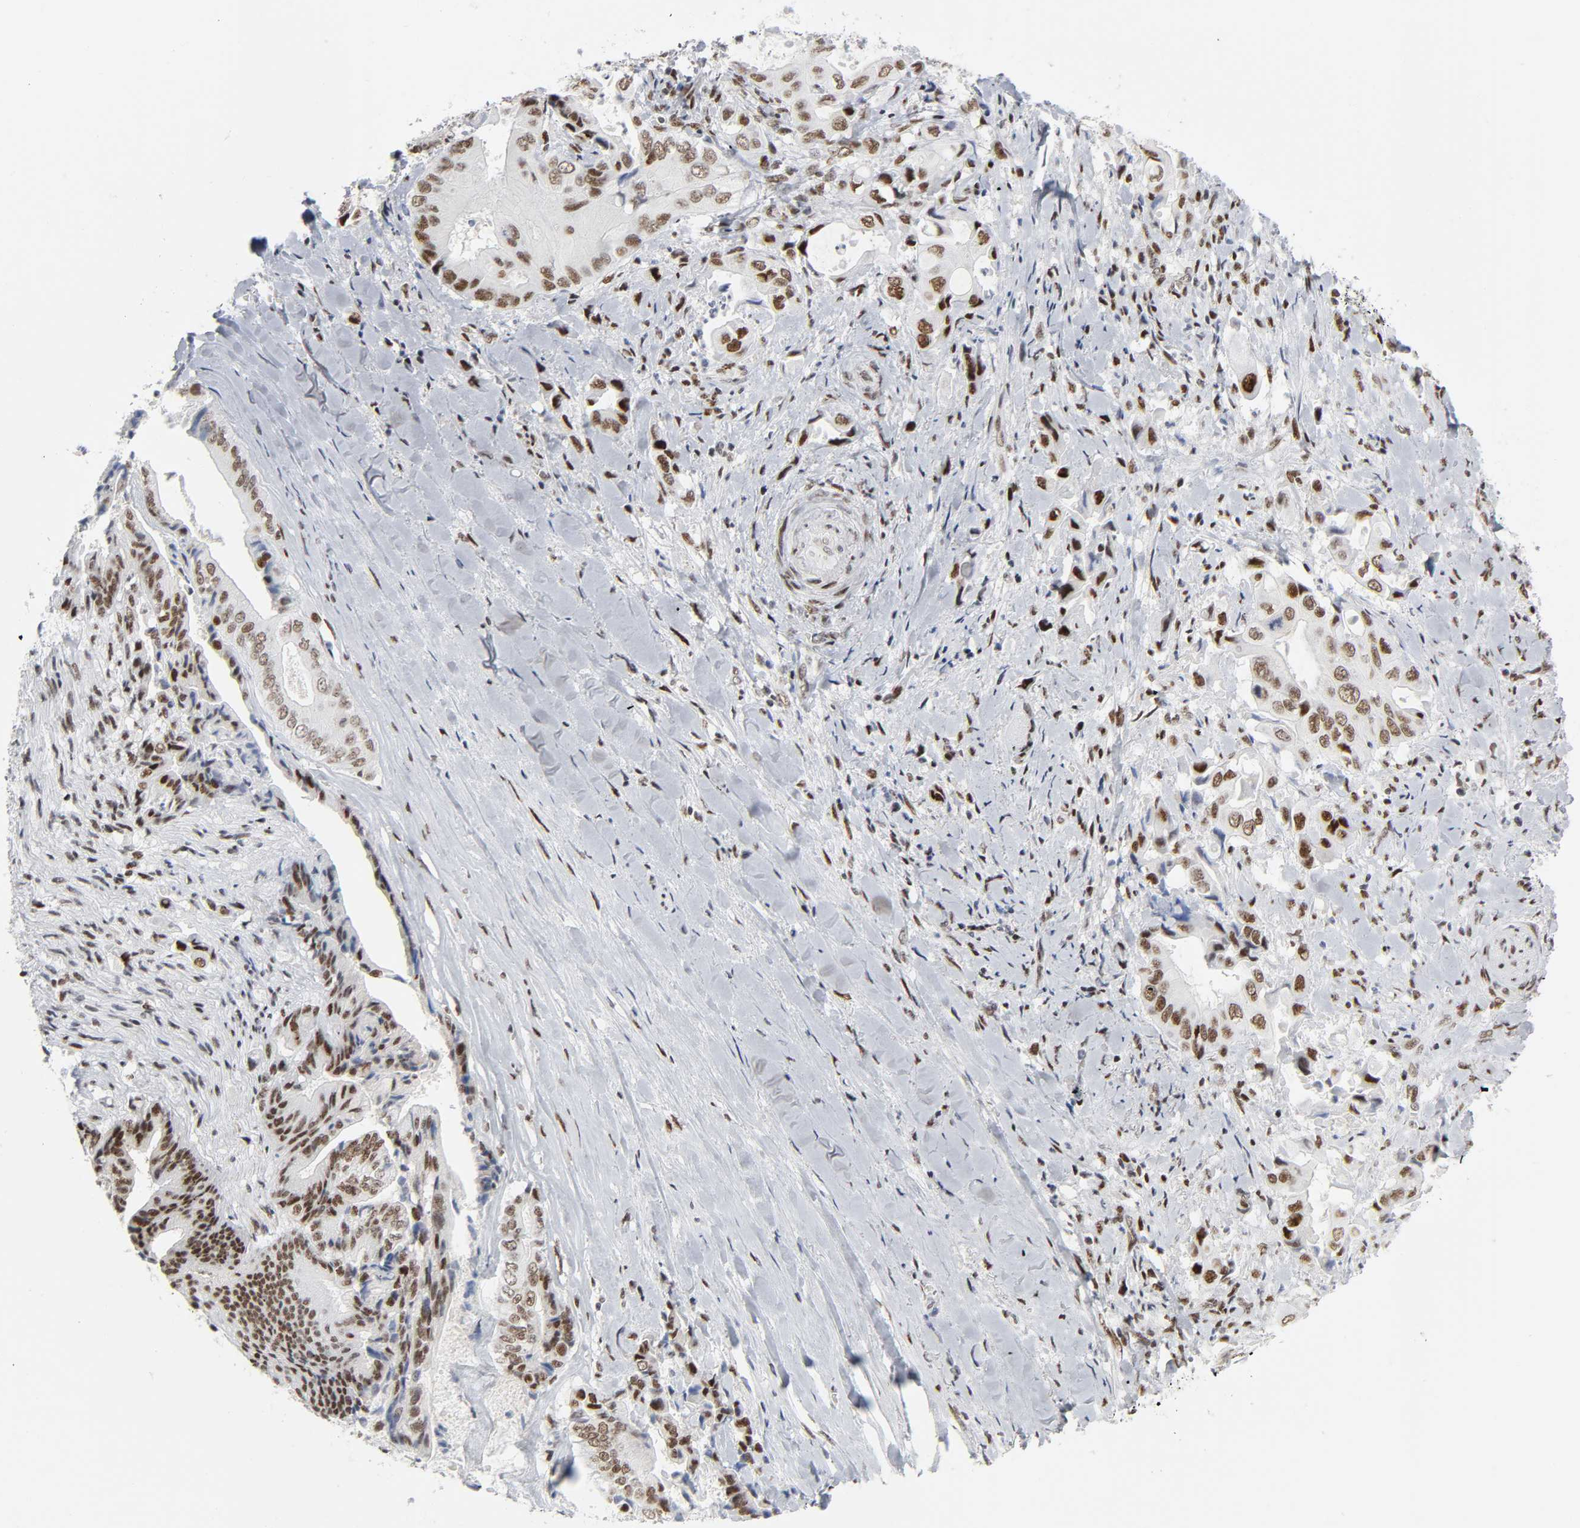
{"staining": {"intensity": "moderate", "quantity": ">75%", "location": "nuclear"}, "tissue": "liver cancer", "cell_type": "Tumor cells", "image_type": "cancer", "snomed": [{"axis": "morphology", "description": "Cholangiocarcinoma"}, {"axis": "topography", "description": "Liver"}], "caption": "Brown immunohistochemical staining in human liver cholangiocarcinoma displays moderate nuclear positivity in about >75% of tumor cells. Immunohistochemistry stains the protein in brown and the nuclei are stained blue.", "gene": "HSF1", "patient": {"sex": "male", "age": 58}}